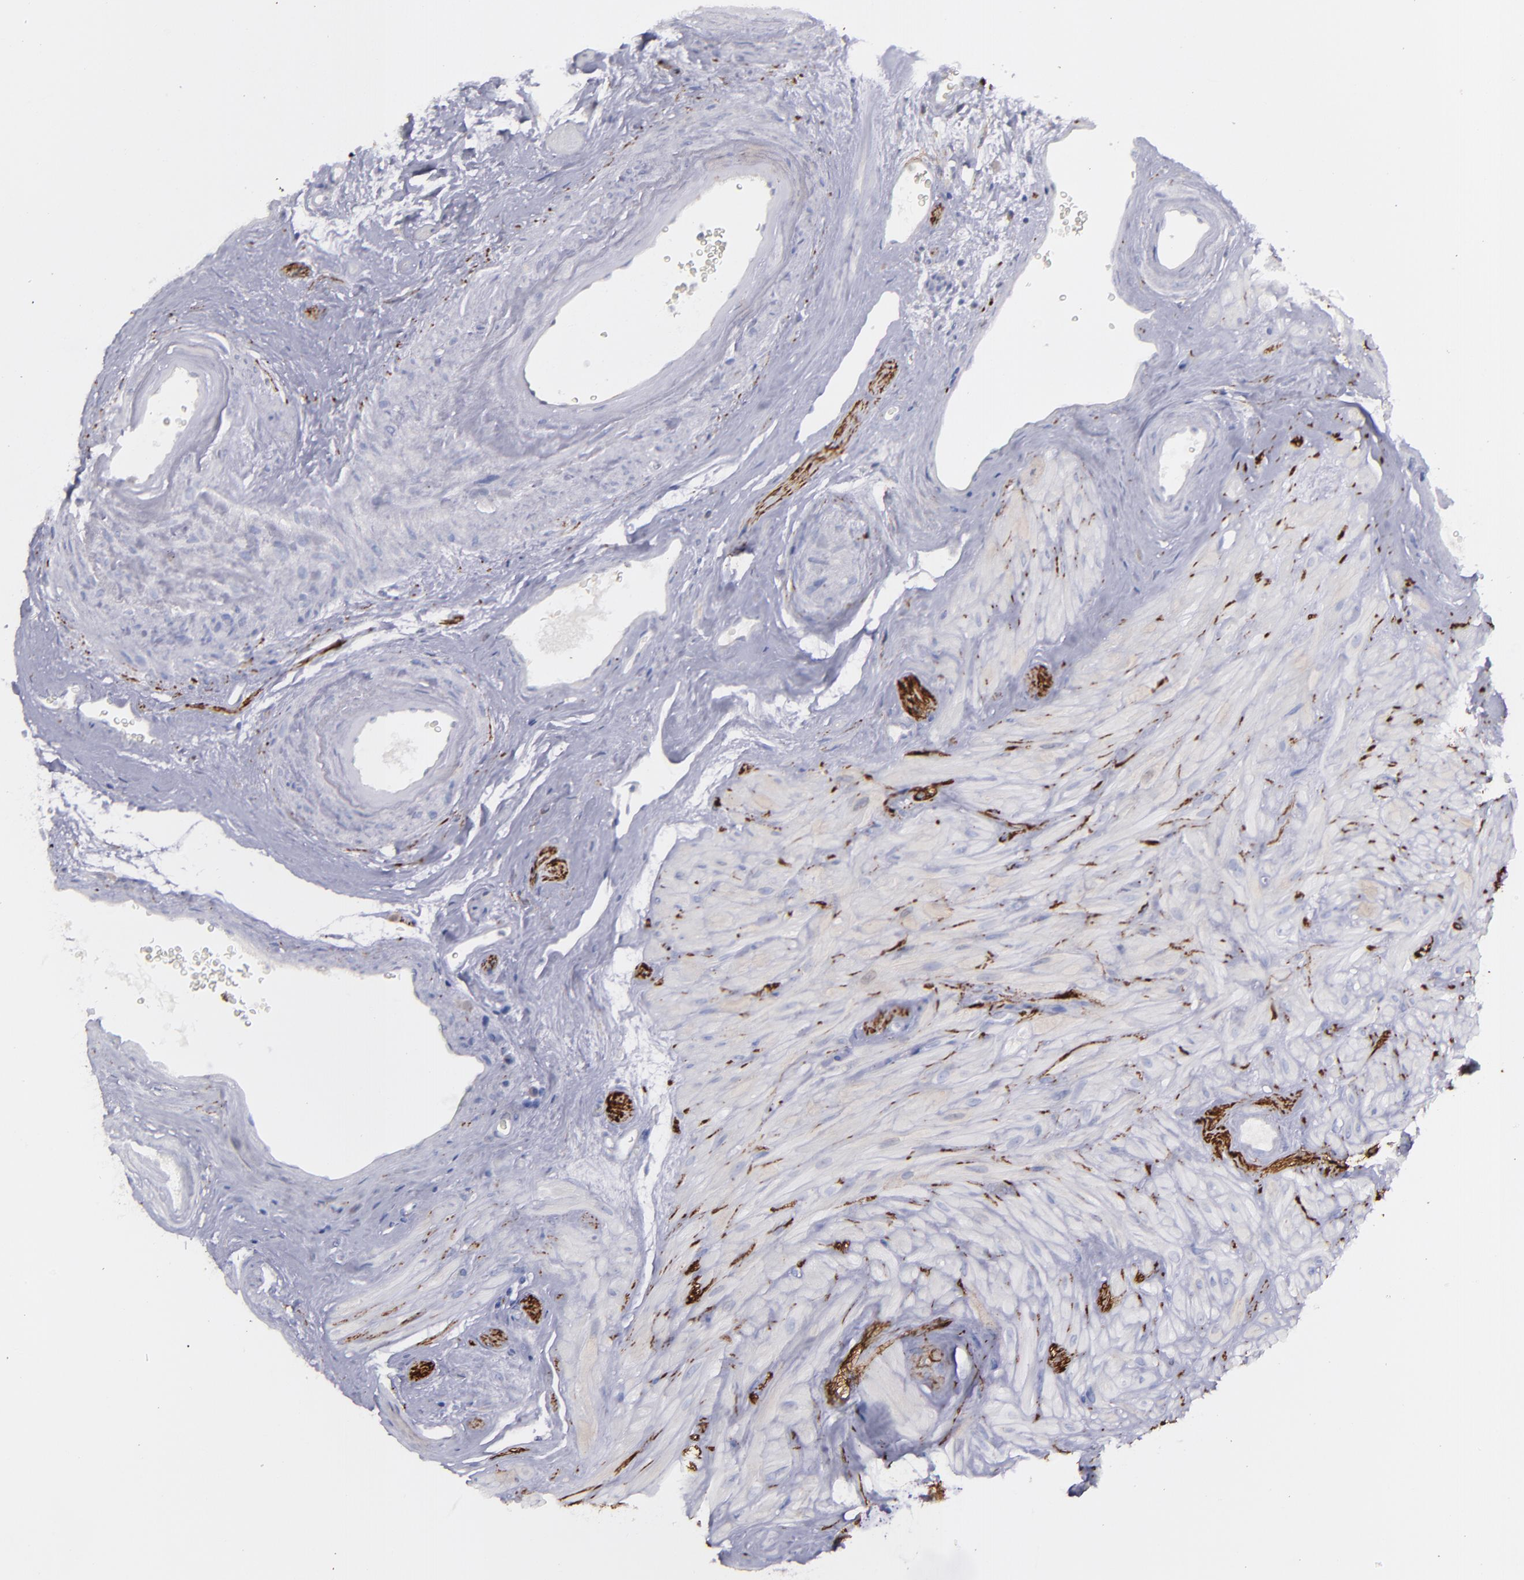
{"staining": {"intensity": "negative", "quantity": "none", "location": "none"}, "tissue": "seminal vesicle", "cell_type": "Glandular cells", "image_type": "normal", "snomed": [{"axis": "morphology", "description": "Normal tissue, NOS"}, {"axis": "topography", "description": "Seminal veicle"}], "caption": "This micrograph is of unremarkable seminal vesicle stained with IHC to label a protein in brown with the nuclei are counter-stained blue. There is no expression in glandular cells.", "gene": "SNAP25", "patient": {"sex": "male", "age": 63}}